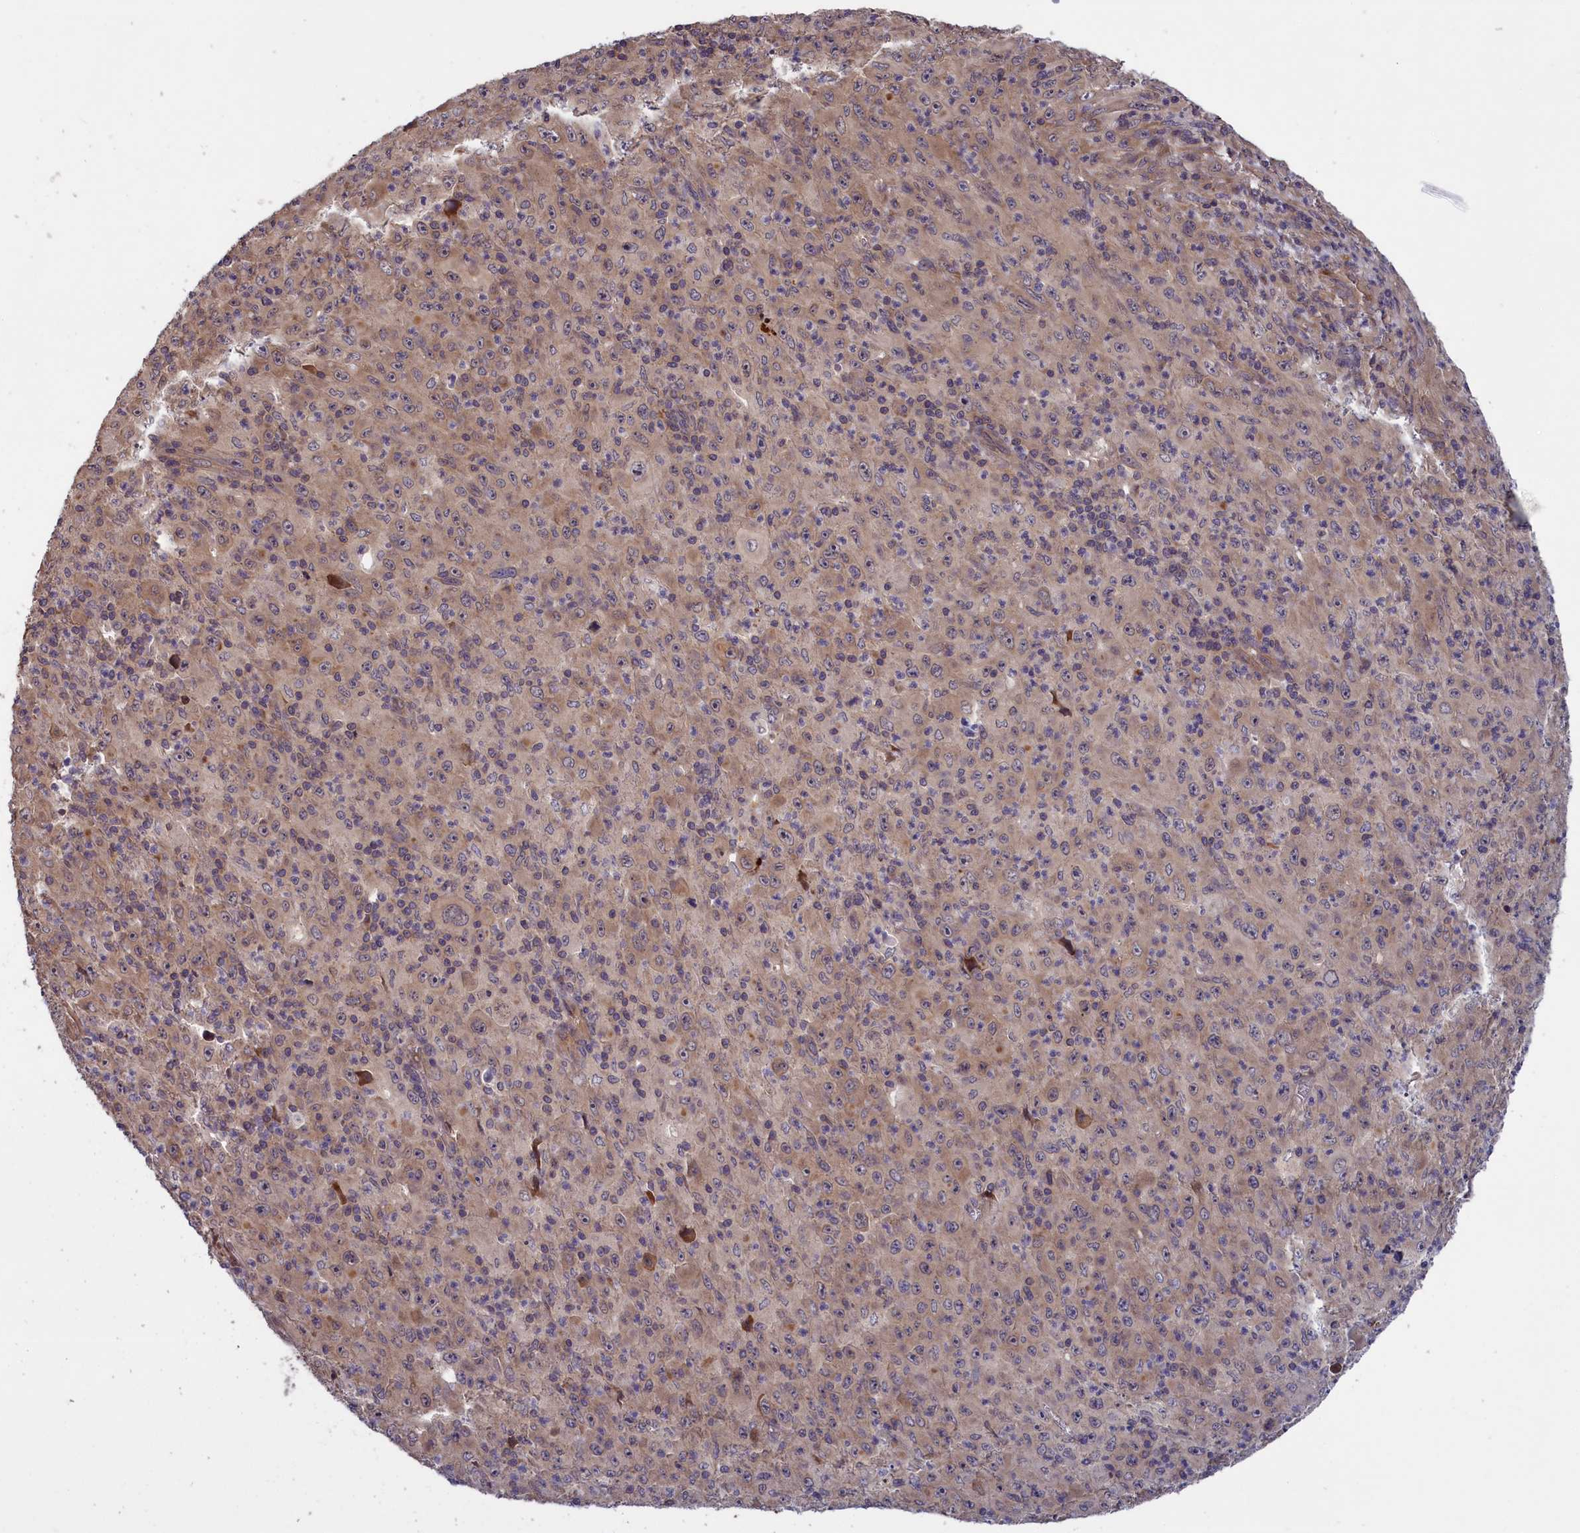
{"staining": {"intensity": "weak", "quantity": "25%-75%", "location": "cytoplasmic/membranous"}, "tissue": "melanoma", "cell_type": "Tumor cells", "image_type": "cancer", "snomed": [{"axis": "morphology", "description": "Malignant melanoma, Metastatic site"}, {"axis": "topography", "description": "Skin"}], "caption": "Approximately 25%-75% of tumor cells in malignant melanoma (metastatic site) reveal weak cytoplasmic/membranous protein expression as visualized by brown immunohistochemical staining.", "gene": "DENND1B", "patient": {"sex": "female", "age": 56}}